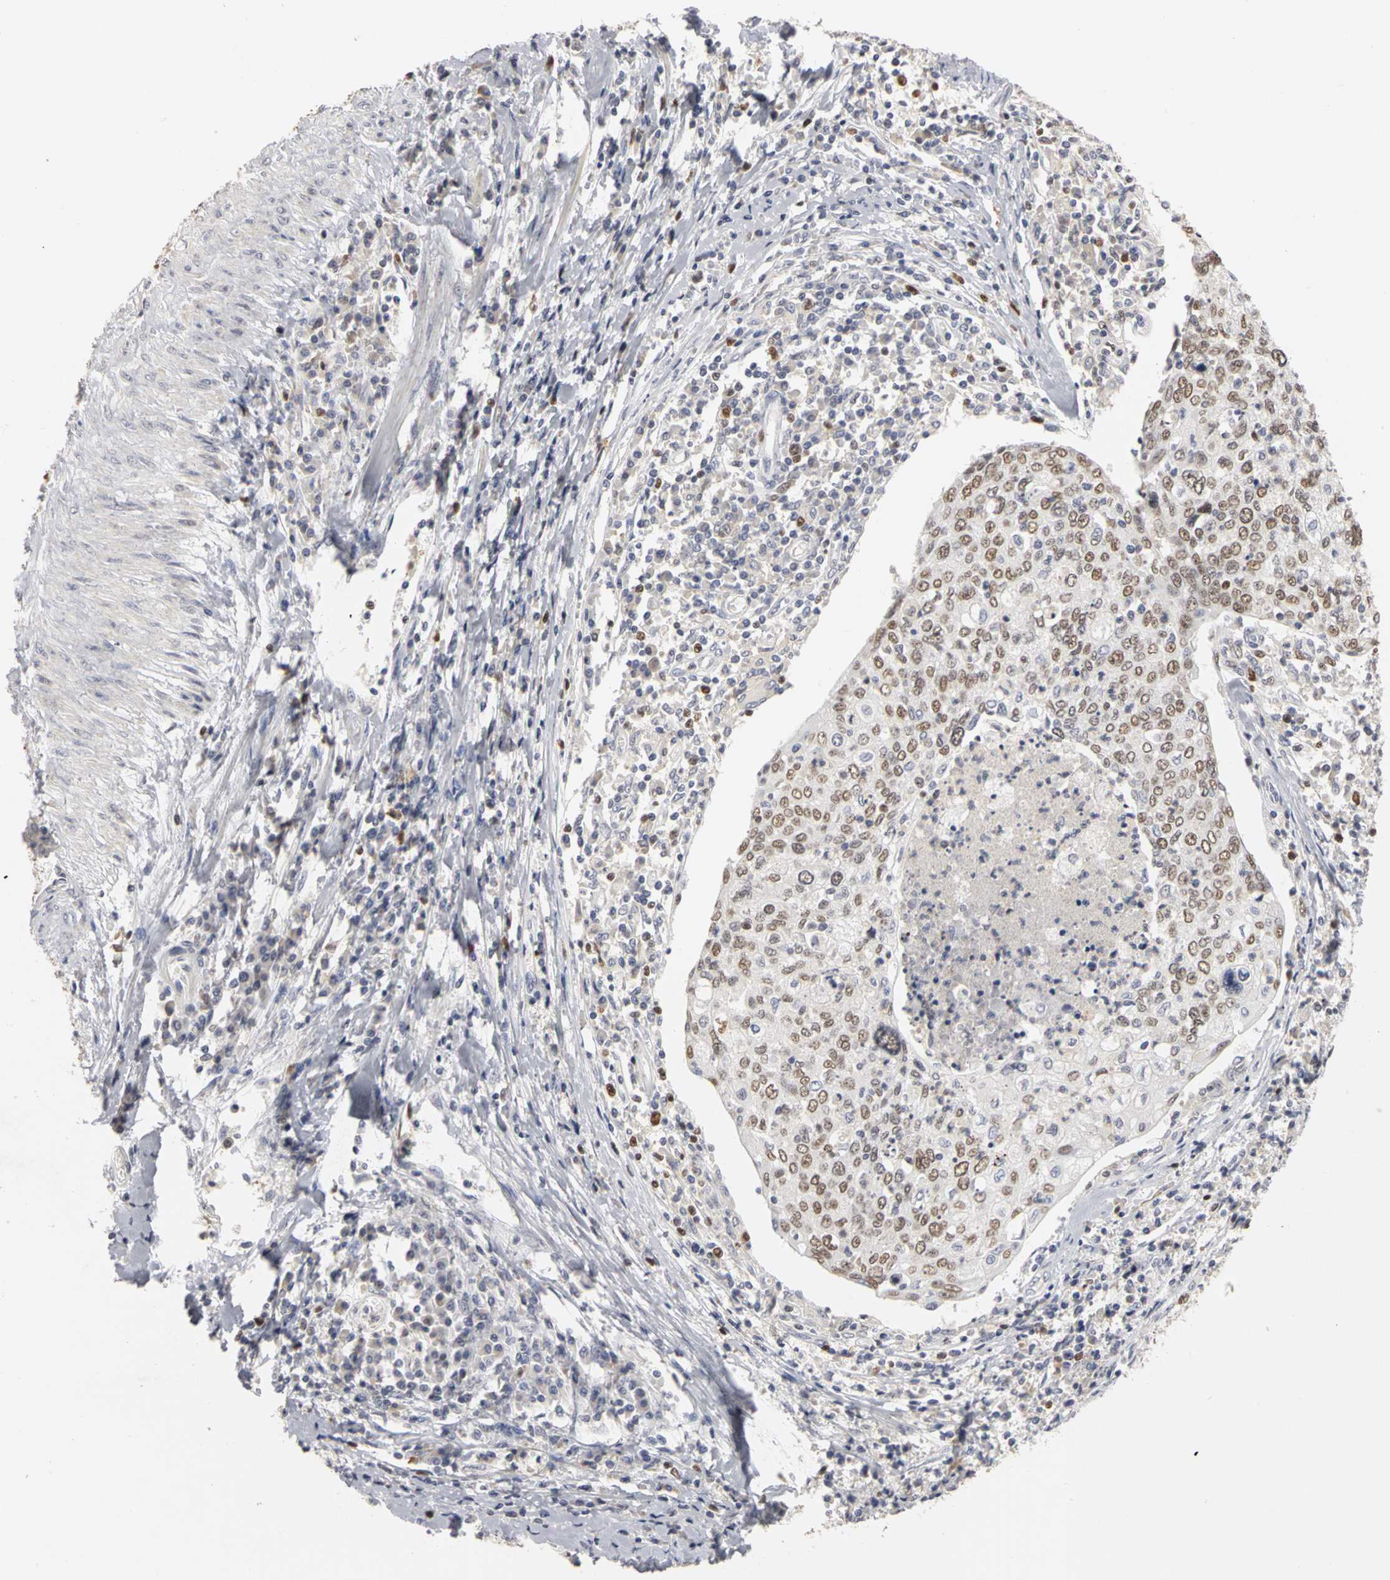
{"staining": {"intensity": "strong", "quantity": "25%-75%", "location": "nuclear"}, "tissue": "cervical cancer", "cell_type": "Tumor cells", "image_type": "cancer", "snomed": [{"axis": "morphology", "description": "Squamous cell carcinoma, NOS"}, {"axis": "topography", "description": "Cervix"}], "caption": "Strong nuclear expression is identified in approximately 25%-75% of tumor cells in cervical cancer (squamous cell carcinoma).", "gene": "MCM6", "patient": {"sex": "female", "age": 40}}